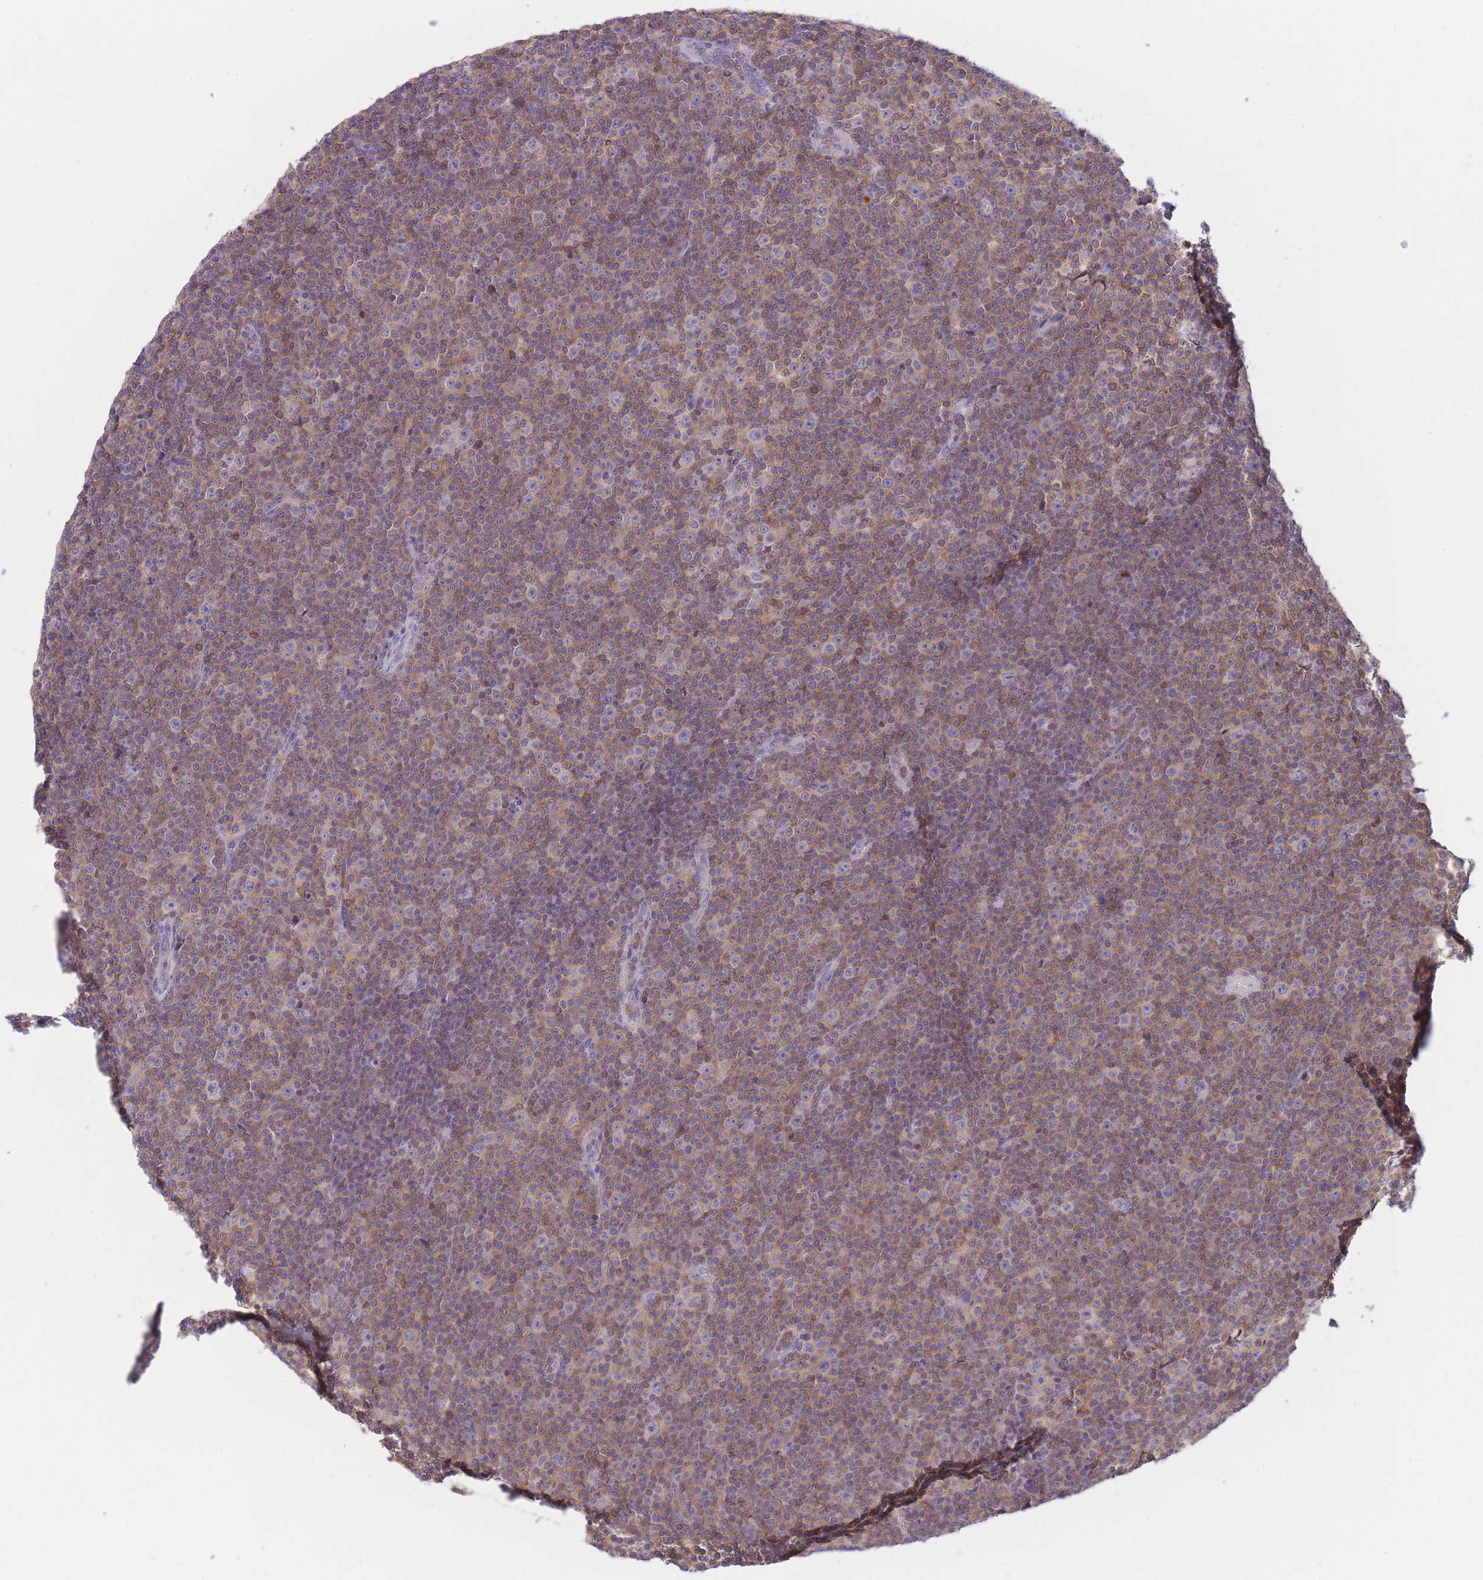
{"staining": {"intensity": "moderate", "quantity": "25%-75%", "location": "cytoplasmic/membranous"}, "tissue": "lymphoma", "cell_type": "Tumor cells", "image_type": "cancer", "snomed": [{"axis": "morphology", "description": "Malignant lymphoma, non-Hodgkin's type, Low grade"}, {"axis": "topography", "description": "Lymph node"}], "caption": "Immunohistochemistry (DAB (3,3'-diaminobenzidine)) staining of human malignant lymphoma, non-Hodgkin's type (low-grade) demonstrates moderate cytoplasmic/membranous protein staining in approximately 25%-75% of tumor cells.", "gene": "ST3GAL4", "patient": {"sex": "female", "age": 67}}